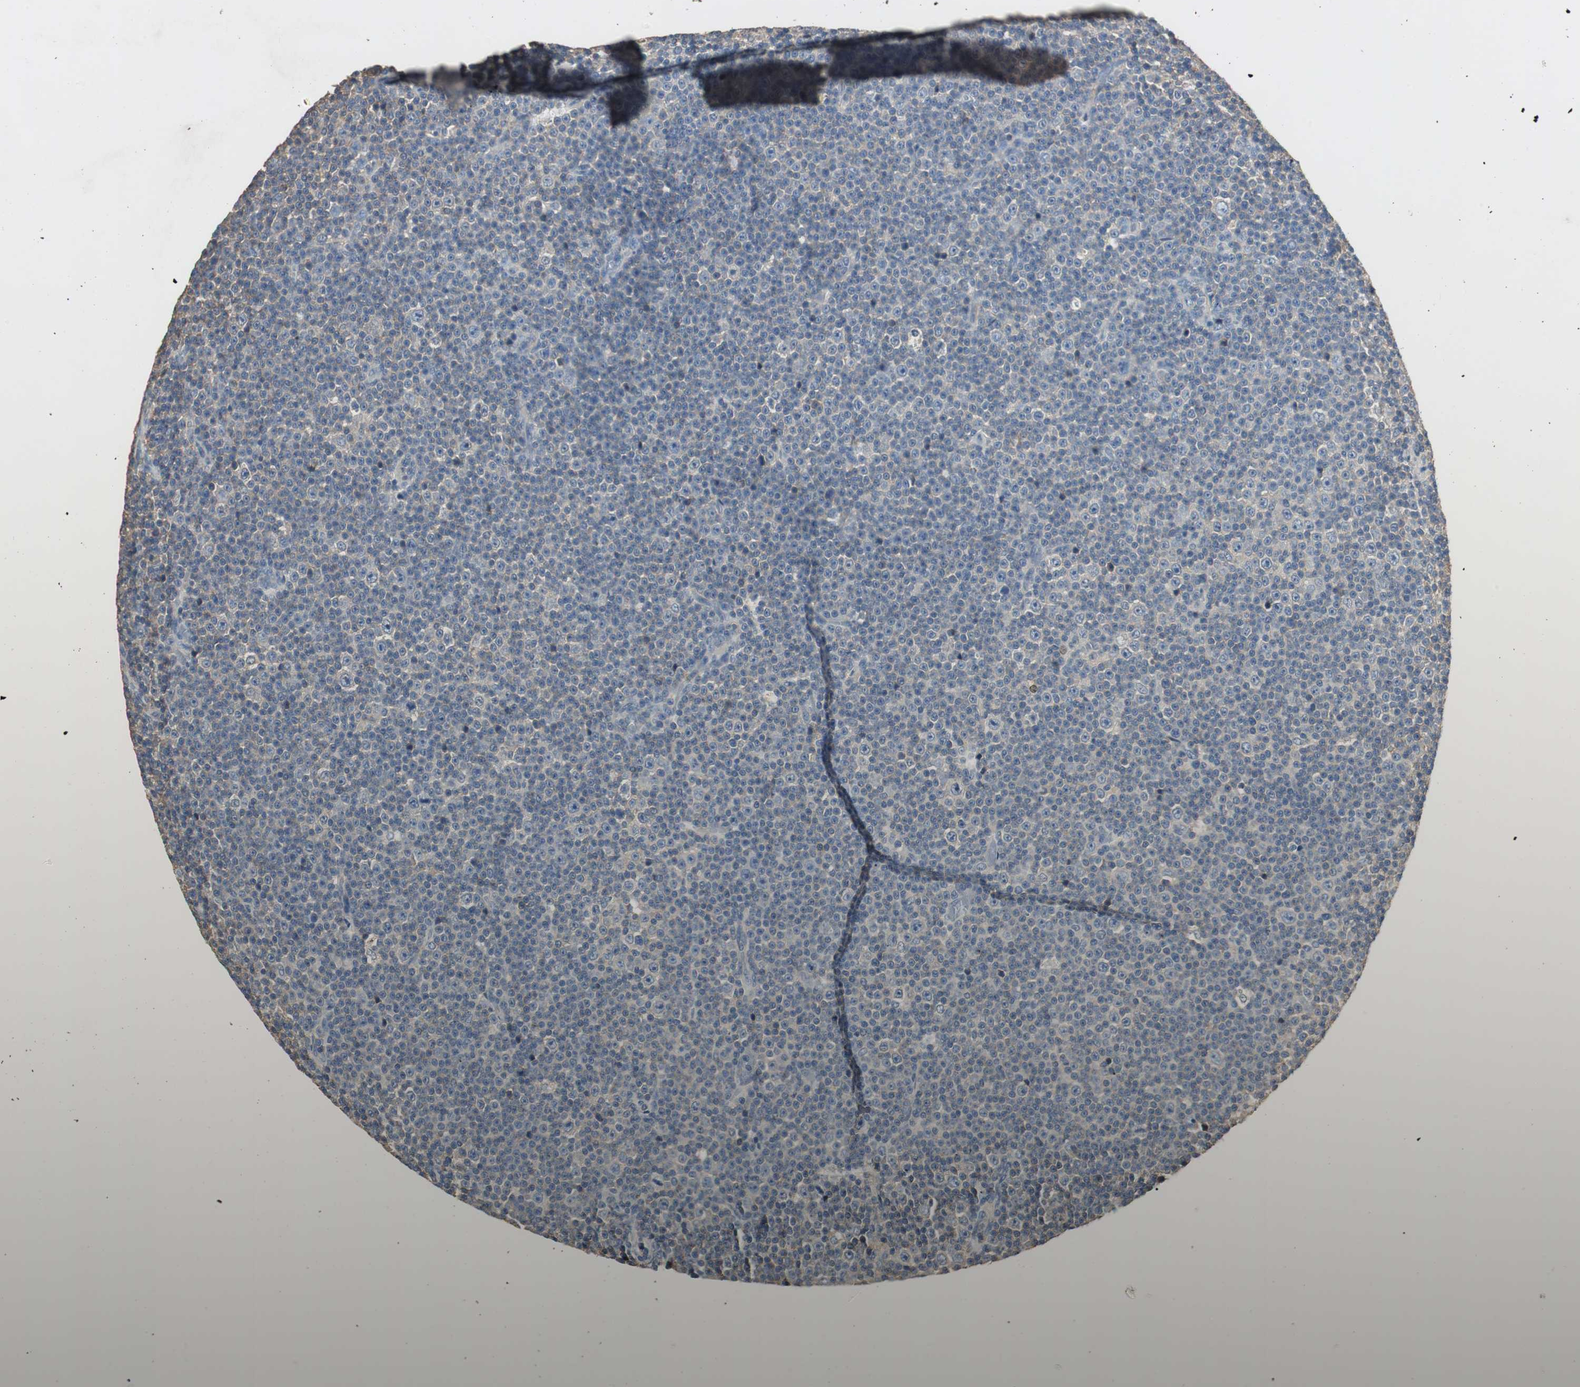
{"staining": {"intensity": "negative", "quantity": "none", "location": "none"}, "tissue": "lymphoma", "cell_type": "Tumor cells", "image_type": "cancer", "snomed": [{"axis": "morphology", "description": "Malignant lymphoma, non-Hodgkin's type, Low grade"}, {"axis": "topography", "description": "Lymph node"}], "caption": "The photomicrograph shows no staining of tumor cells in low-grade malignant lymphoma, non-Hodgkin's type.", "gene": "TNFRSF14", "patient": {"sex": "female", "age": 67}}